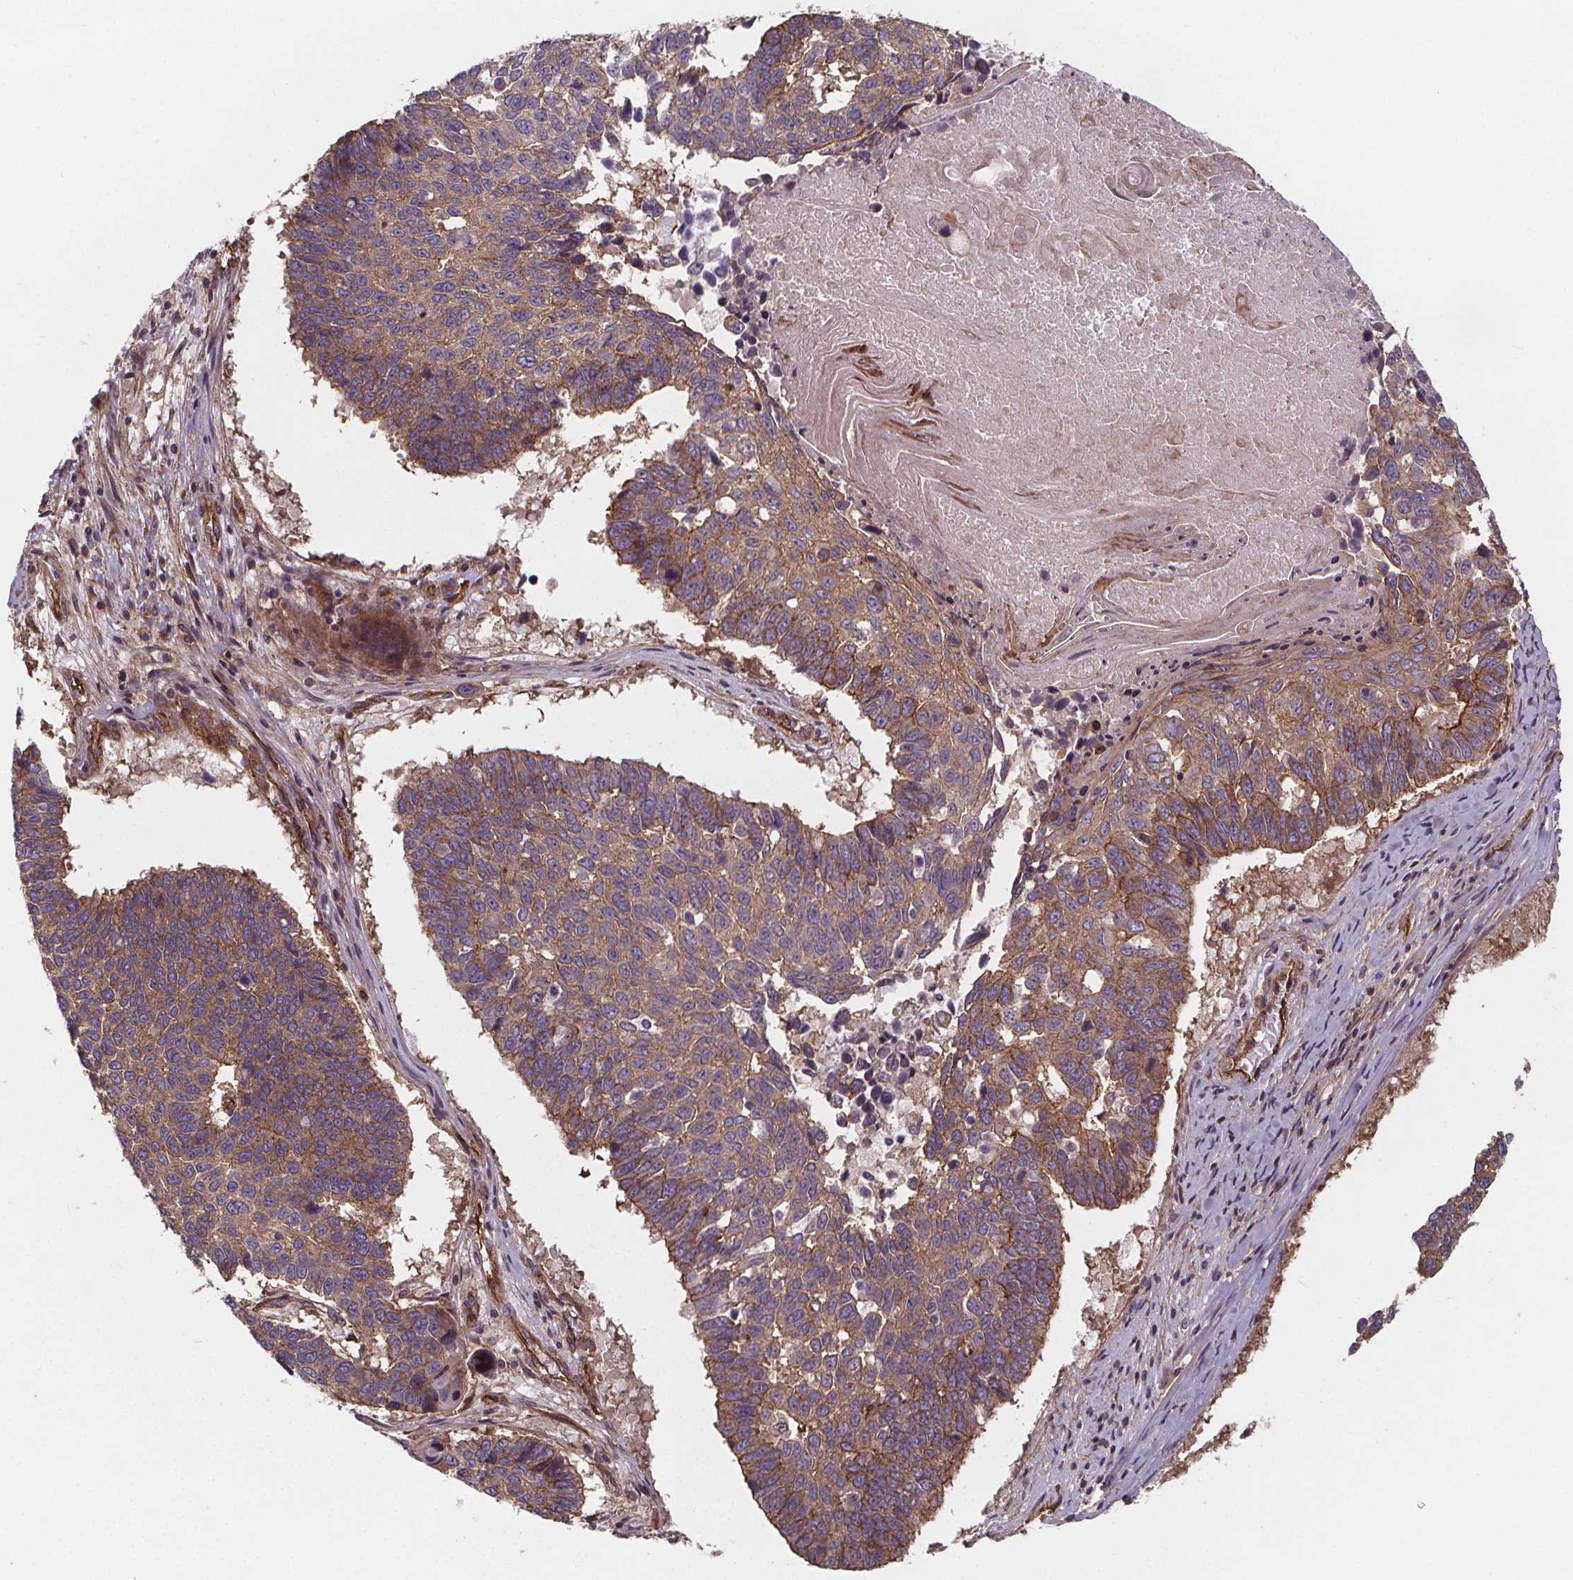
{"staining": {"intensity": "moderate", "quantity": ">75%", "location": "cytoplasmic/membranous"}, "tissue": "lung cancer", "cell_type": "Tumor cells", "image_type": "cancer", "snomed": [{"axis": "morphology", "description": "Squamous cell carcinoma, NOS"}, {"axis": "topography", "description": "Lung"}], "caption": "Immunohistochemistry (IHC) photomicrograph of neoplastic tissue: squamous cell carcinoma (lung) stained using IHC displays medium levels of moderate protein expression localized specifically in the cytoplasmic/membranous of tumor cells, appearing as a cytoplasmic/membranous brown color.", "gene": "CLINT1", "patient": {"sex": "male", "age": 73}}